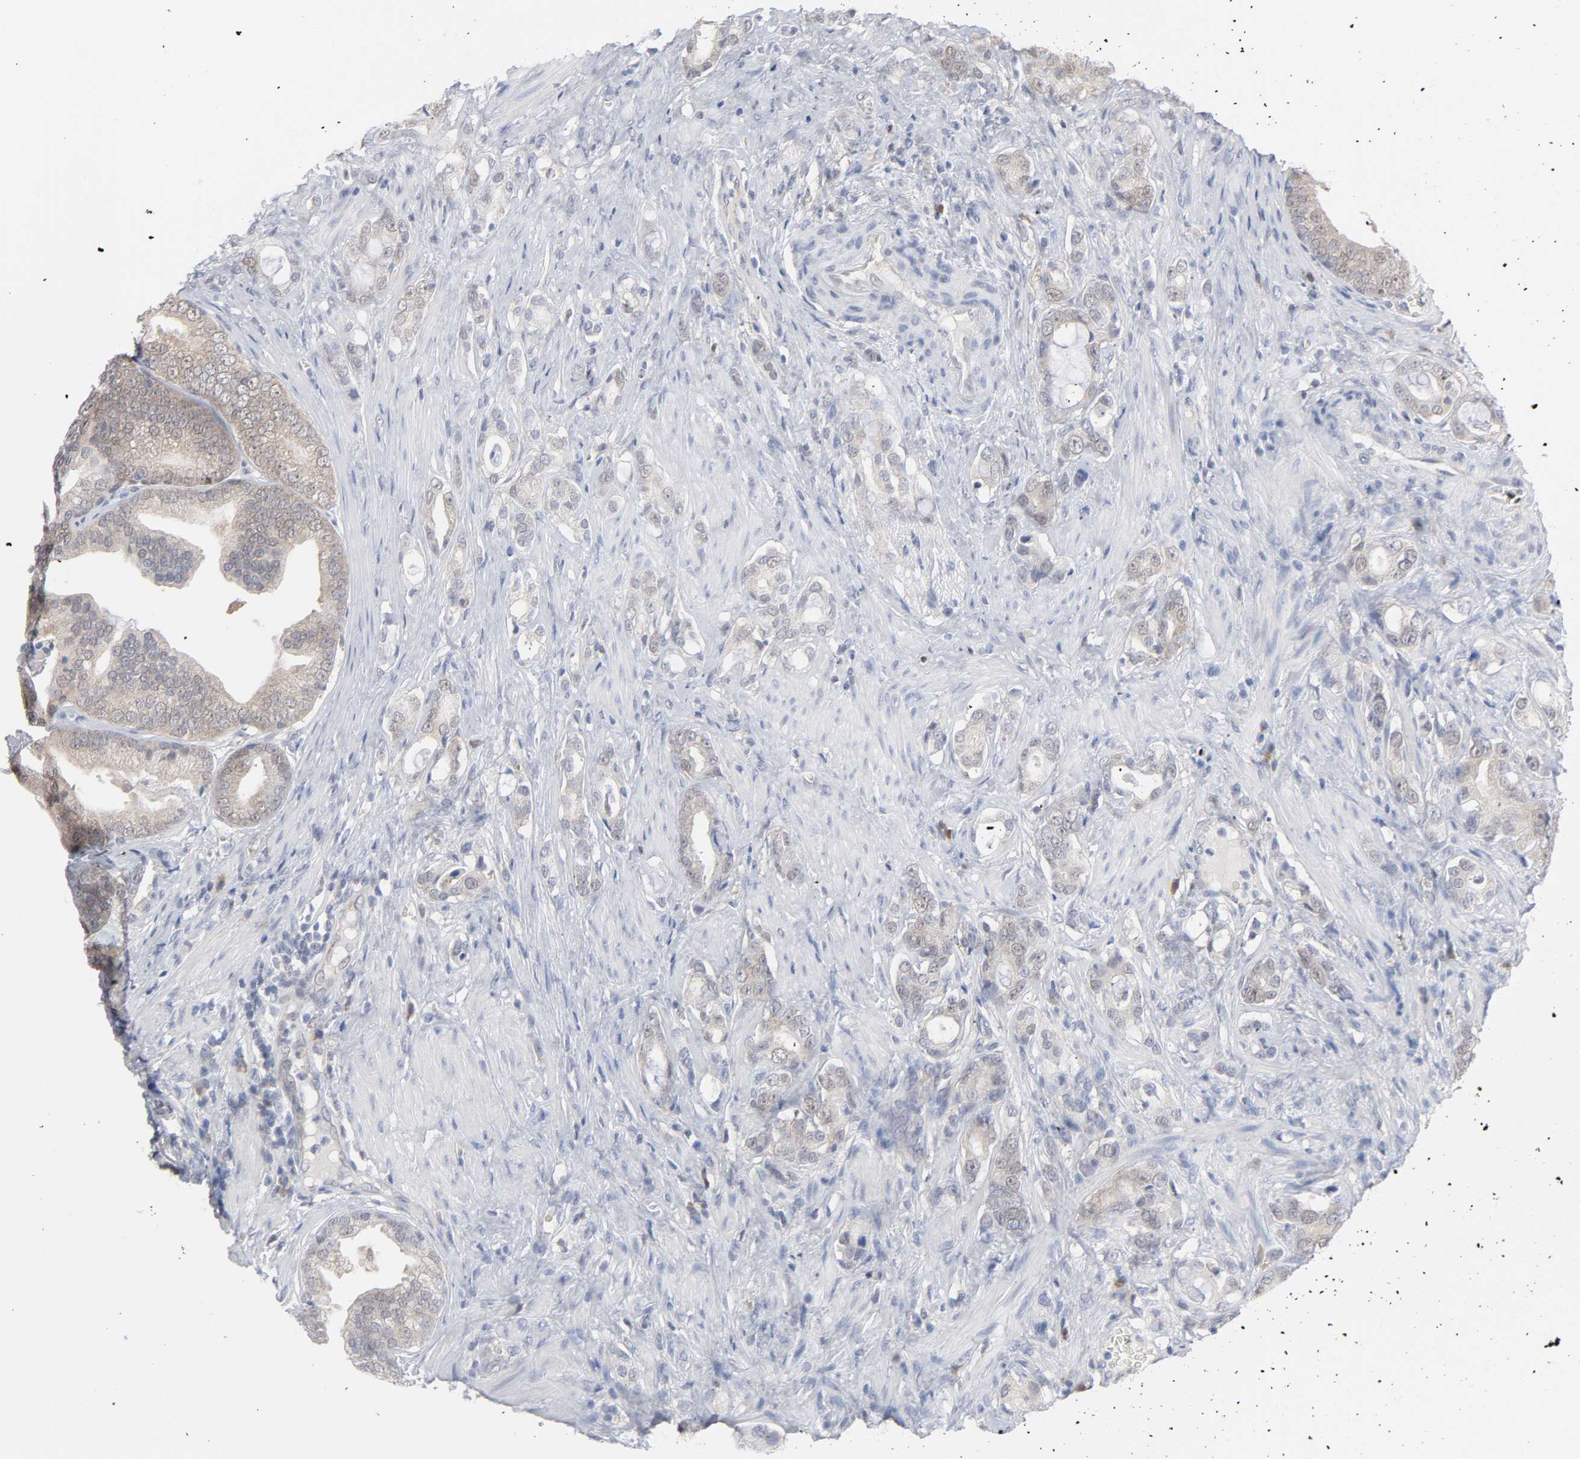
{"staining": {"intensity": "weak", "quantity": ">75%", "location": "cytoplasmic/membranous"}, "tissue": "prostate cancer", "cell_type": "Tumor cells", "image_type": "cancer", "snomed": [{"axis": "morphology", "description": "Adenocarcinoma, Low grade"}, {"axis": "topography", "description": "Prostate"}], "caption": "This photomicrograph shows IHC staining of prostate adenocarcinoma (low-grade), with low weak cytoplasmic/membranous staining in about >75% of tumor cells.", "gene": "PRDX1", "patient": {"sex": "male", "age": 58}}